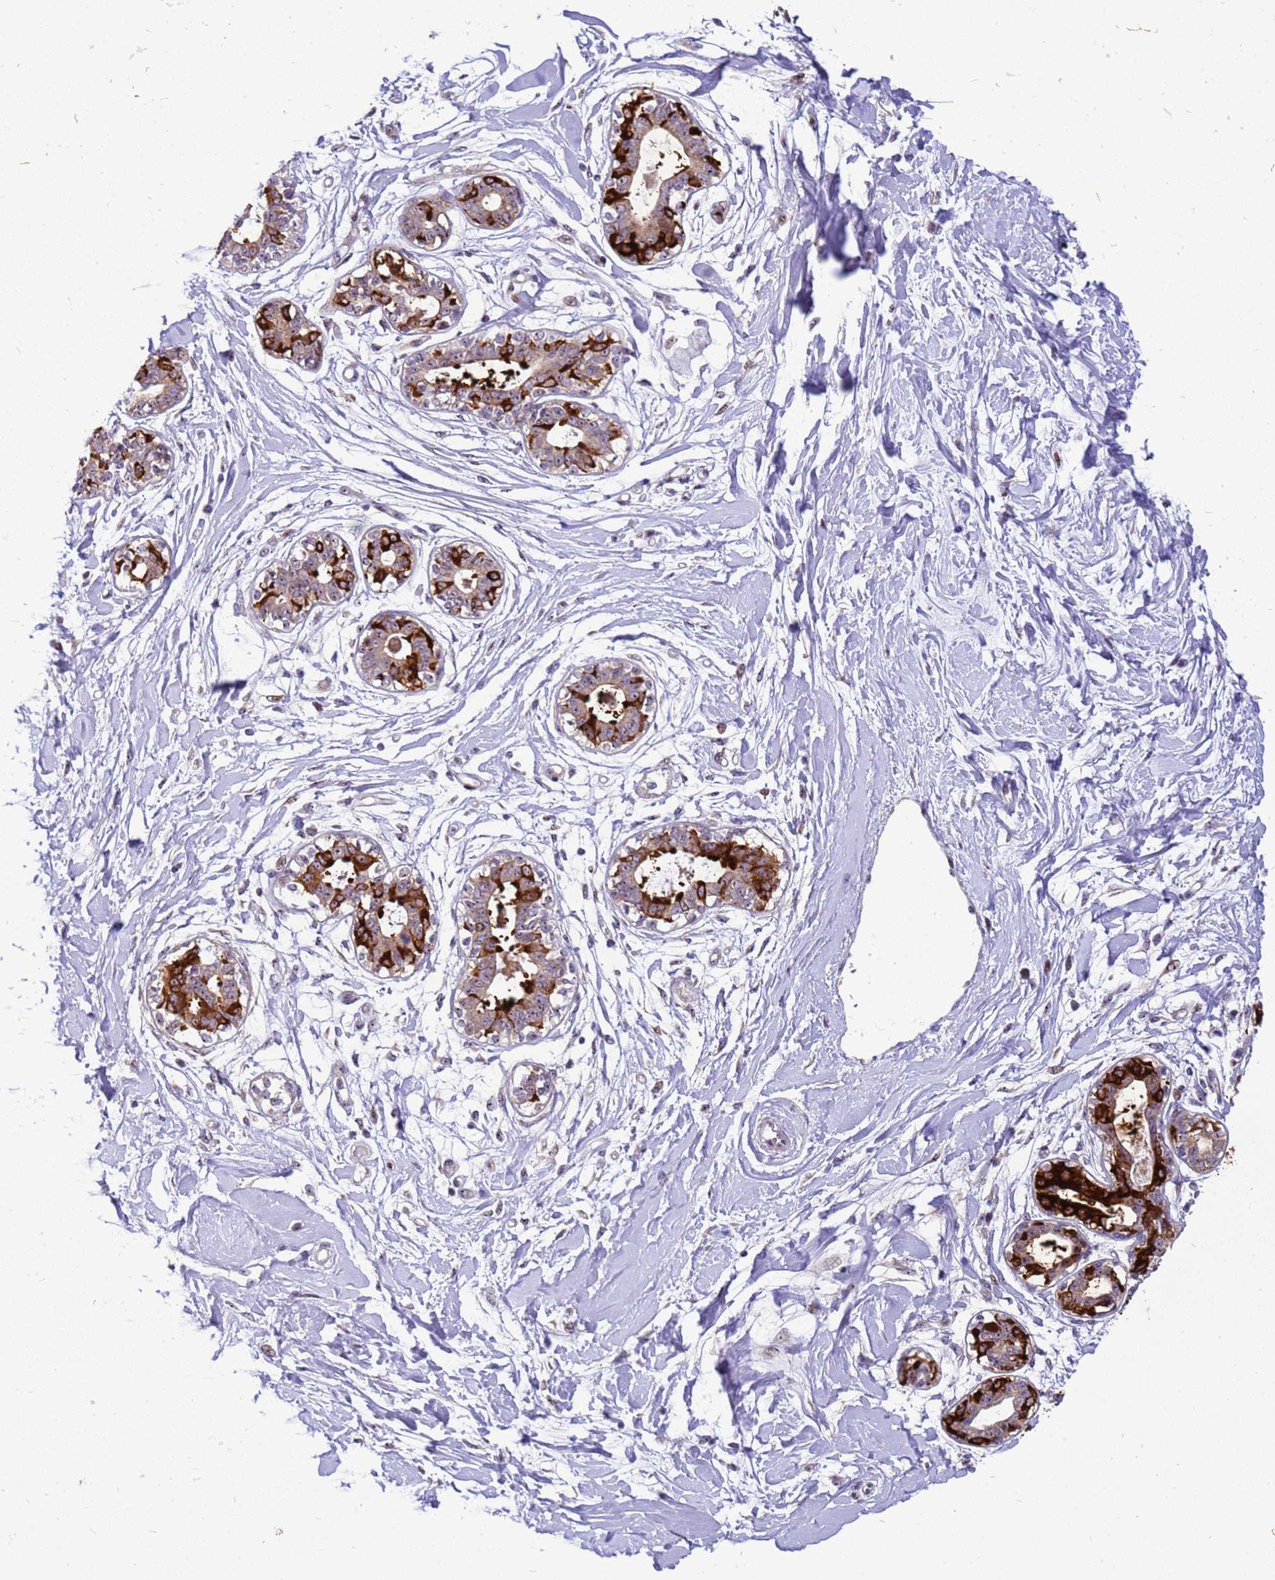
{"staining": {"intensity": "negative", "quantity": "none", "location": "none"}, "tissue": "breast", "cell_type": "Adipocytes", "image_type": "normal", "snomed": [{"axis": "morphology", "description": "Normal tissue, NOS"}, {"axis": "topography", "description": "Breast"}], "caption": "IHC histopathology image of unremarkable breast stained for a protein (brown), which shows no expression in adipocytes. (DAB IHC visualized using brightfield microscopy, high magnification).", "gene": "RSPO1", "patient": {"sex": "female", "age": 45}}